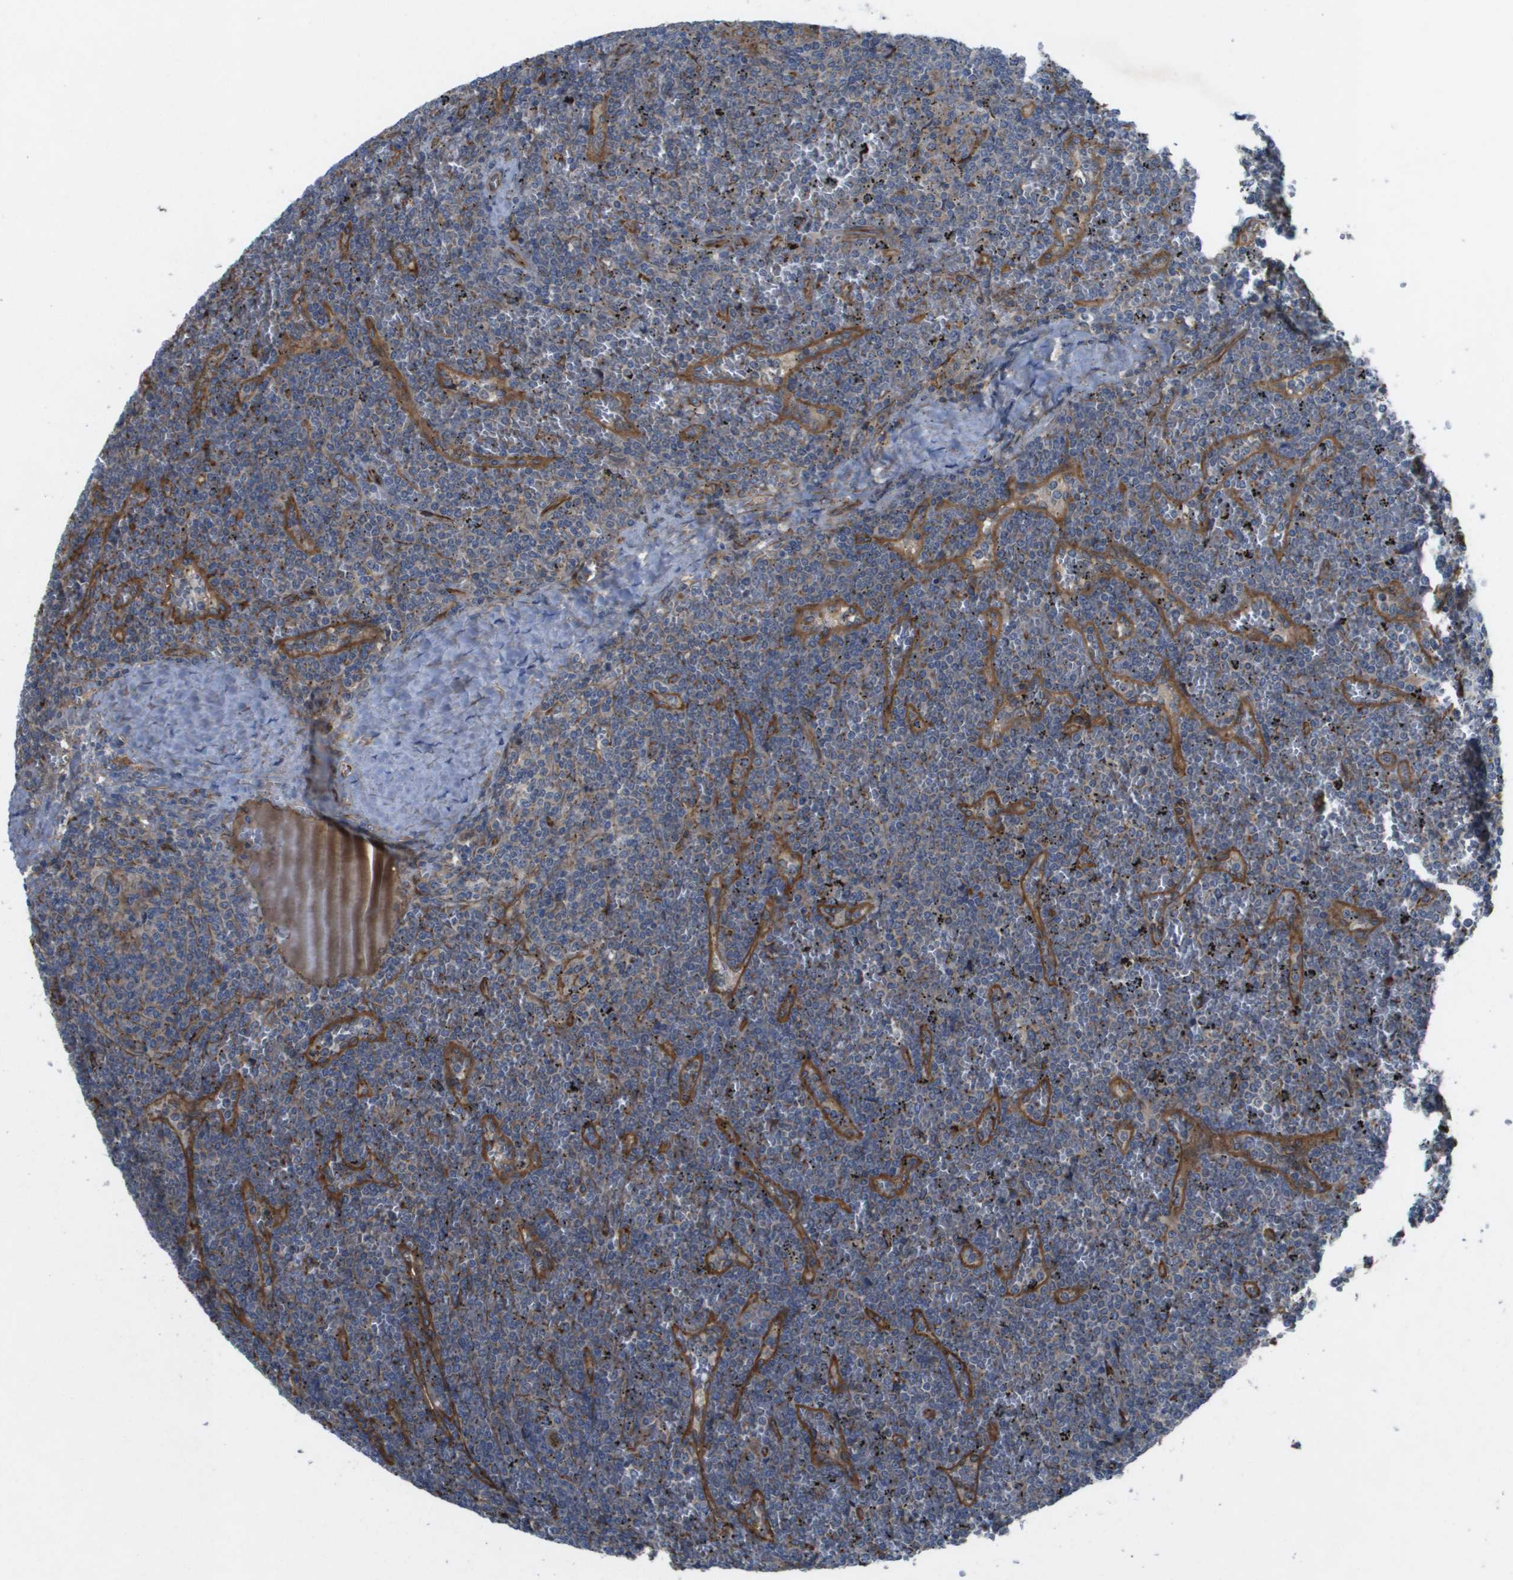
{"staining": {"intensity": "weak", "quantity": "<25%", "location": "cytoplasmic/membranous"}, "tissue": "lymphoma", "cell_type": "Tumor cells", "image_type": "cancer", "snomed": [{"axis": "morphology", "description": "Malignant lymphoma, non-Hodgkin's type, Low grade"}, {"axis": "topography", "description": "Spleen"}], "caption": "There is no significant expression in tumor cells of low-grade malignant lymphoma, non-Hodgkin's type.", "gene": "SLC6A9", "patient": {"sex": "female", "age": 19}}